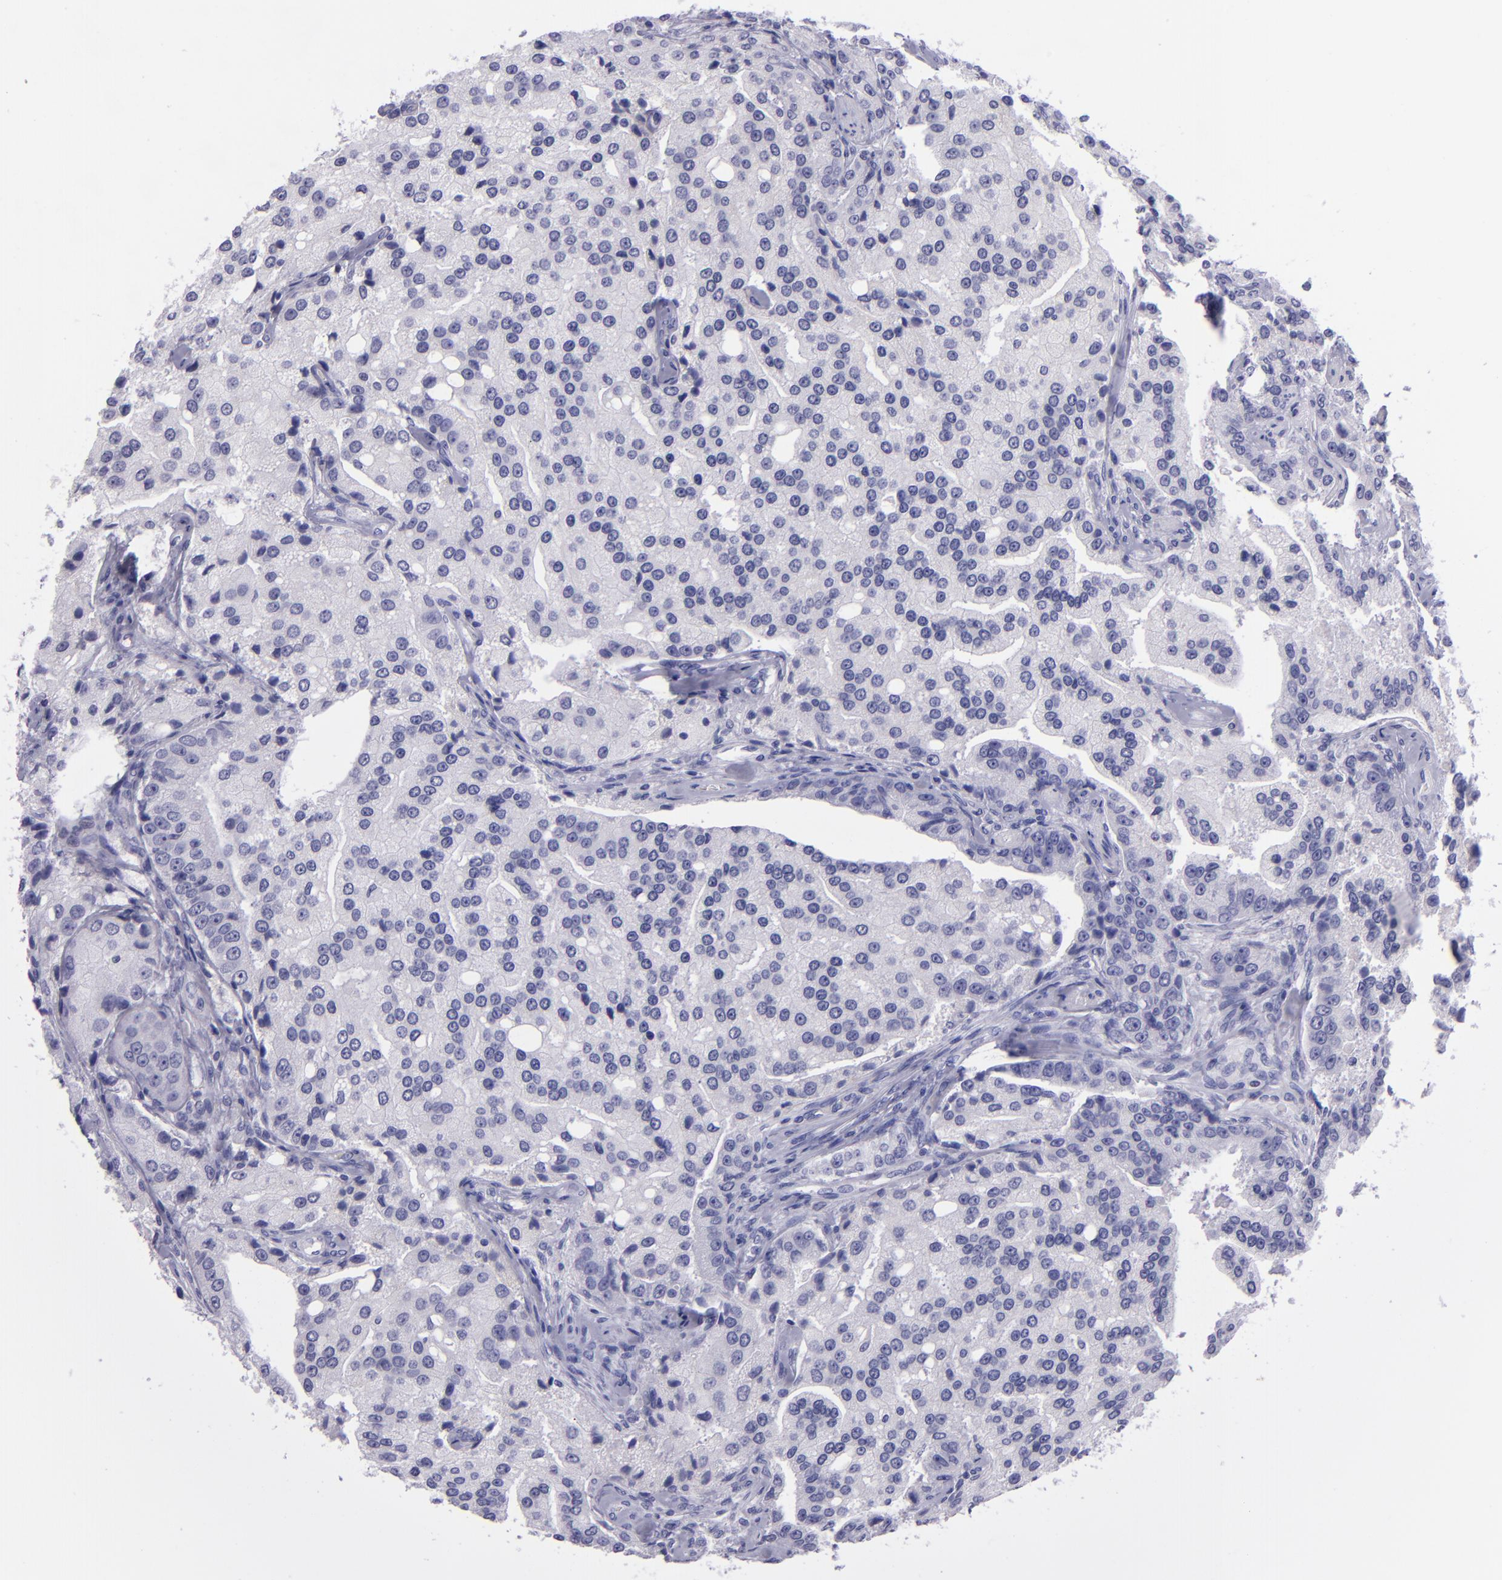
{"staining": {"intensity": "negative", "quantity": "none", "location": "none"}, "tissue": "prostate cancer", "cell_type": "Tumor cells", "image_type": "cancer", "snomed": [{"axis": "morphology", "description": "Adenocarcinoma, Medium grade"}, {"axis": "topography", "description": "Prostate"}], "caption": "This is a micrograph of immunohistochemistry staining of prostate cancer, which shows no positivity in tumor cells. The staining was performed using DAB to visualize the protein expression in brown, while the nuclei were stained in blue with hematoxylin (Magnification: 20x).", "gene": "TNNT3", "patient": {"sex": "male", "age": 72}}